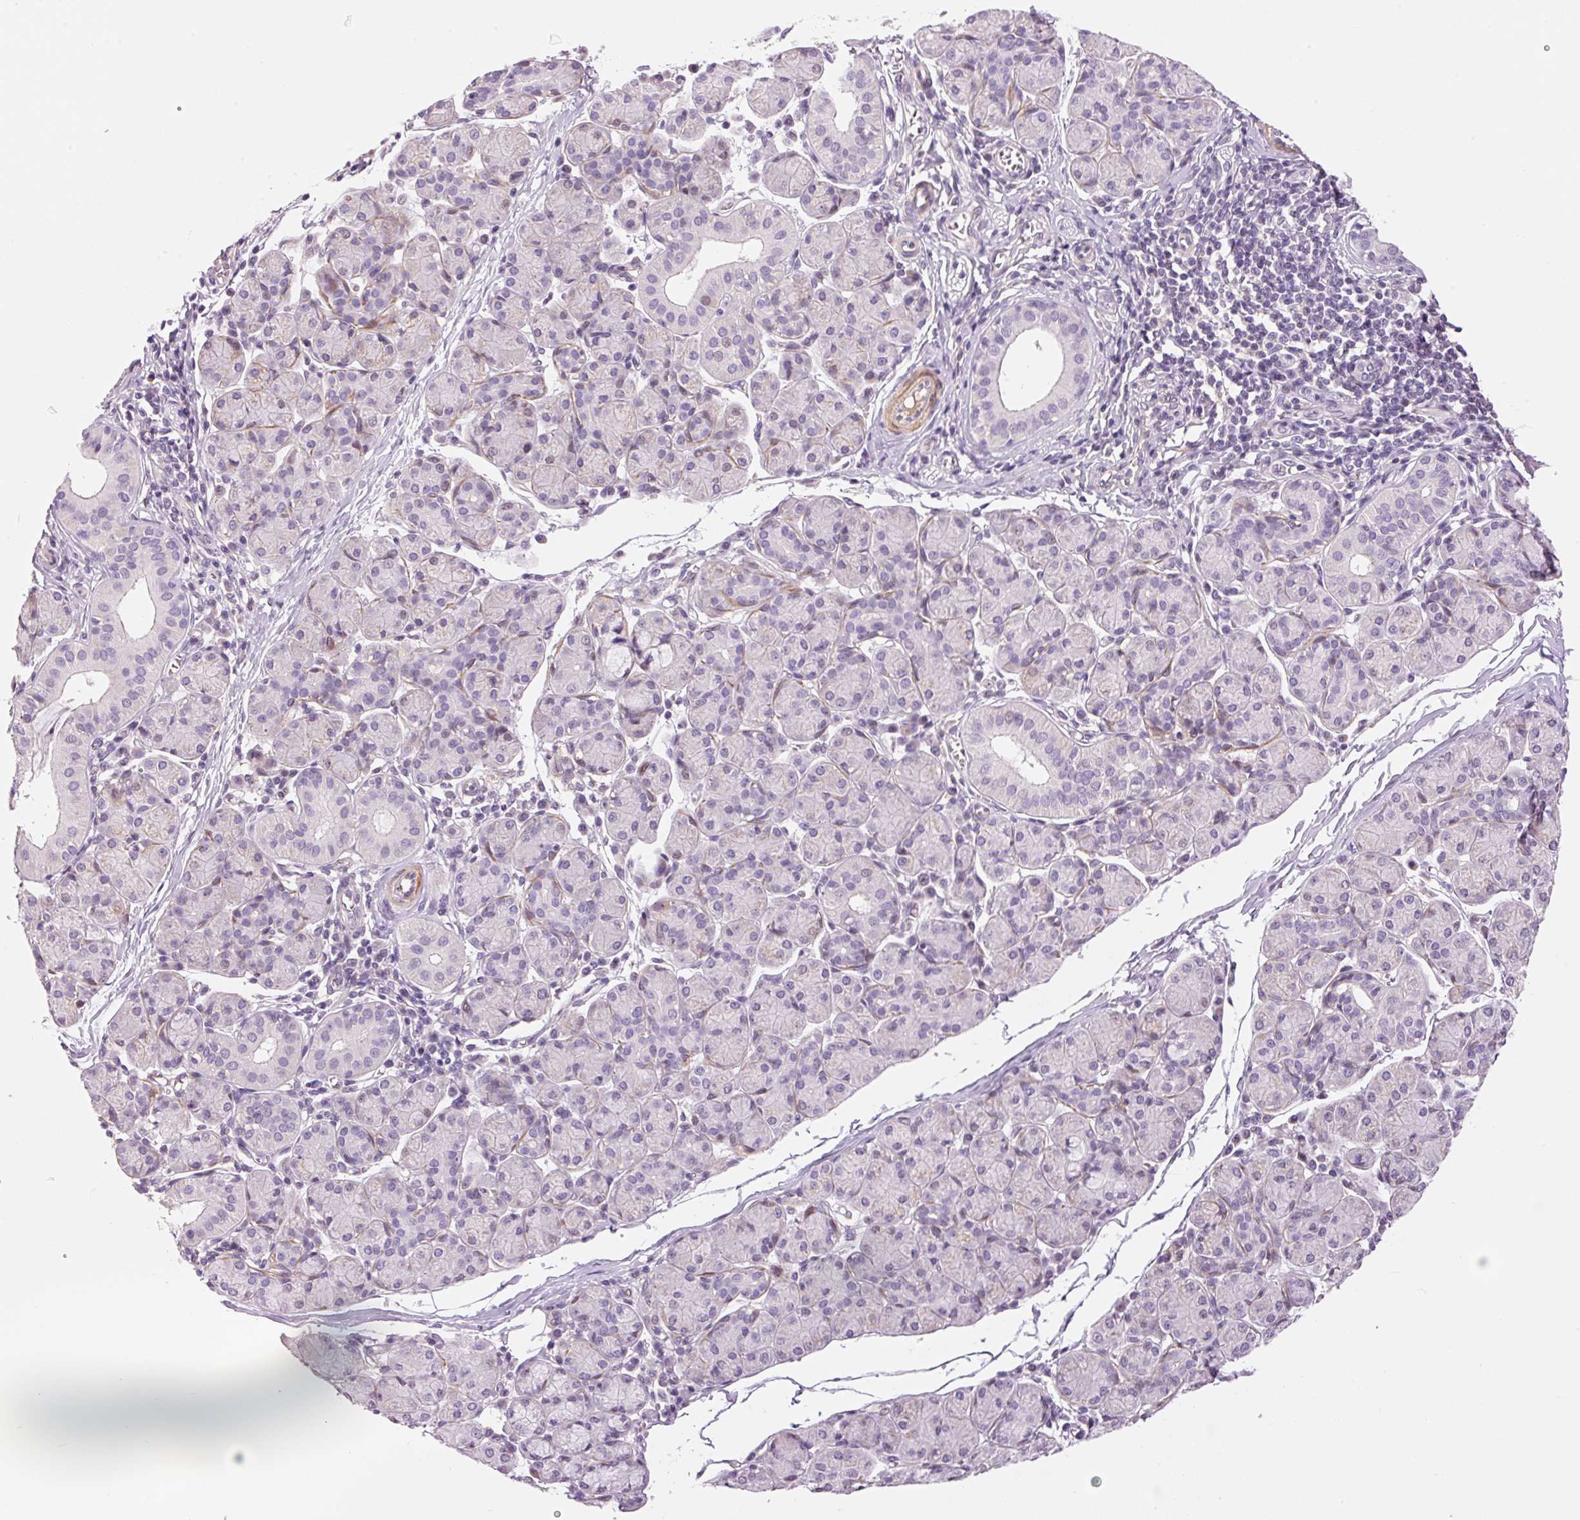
{"staining": {"intensity": "moderate", "quantity": "<25%", "location": "cytoplasmic/membranous"}, "tissue": "salivary gland", "cell_type": "Glandular cells", "image_type": "normal", "snomed": [{"axis": "morphology", "description": "Normal tissue, NOS"}, {"axis": "morphology", "description": "Inflammation, NOS"}, {"axis": "topography", "description": "Lymph node"}, {"axis": "topography", "description": "Salivary gland"}], "caption": "A high-resolution micrograph shows IHC staining of benign salivary gland, which displays moderate cytoplasmic/membranous expression in approximately <25% of glandular cells. The staining was performed using DAB (3,3'-diaminobenzidine) to visualize the protein expression in brown, while the nuclei were stained in blue with hematoxylin (Magnification: 20x).", "gene": "HNF1A", "patient": {"sex": "male", "age": 3}}